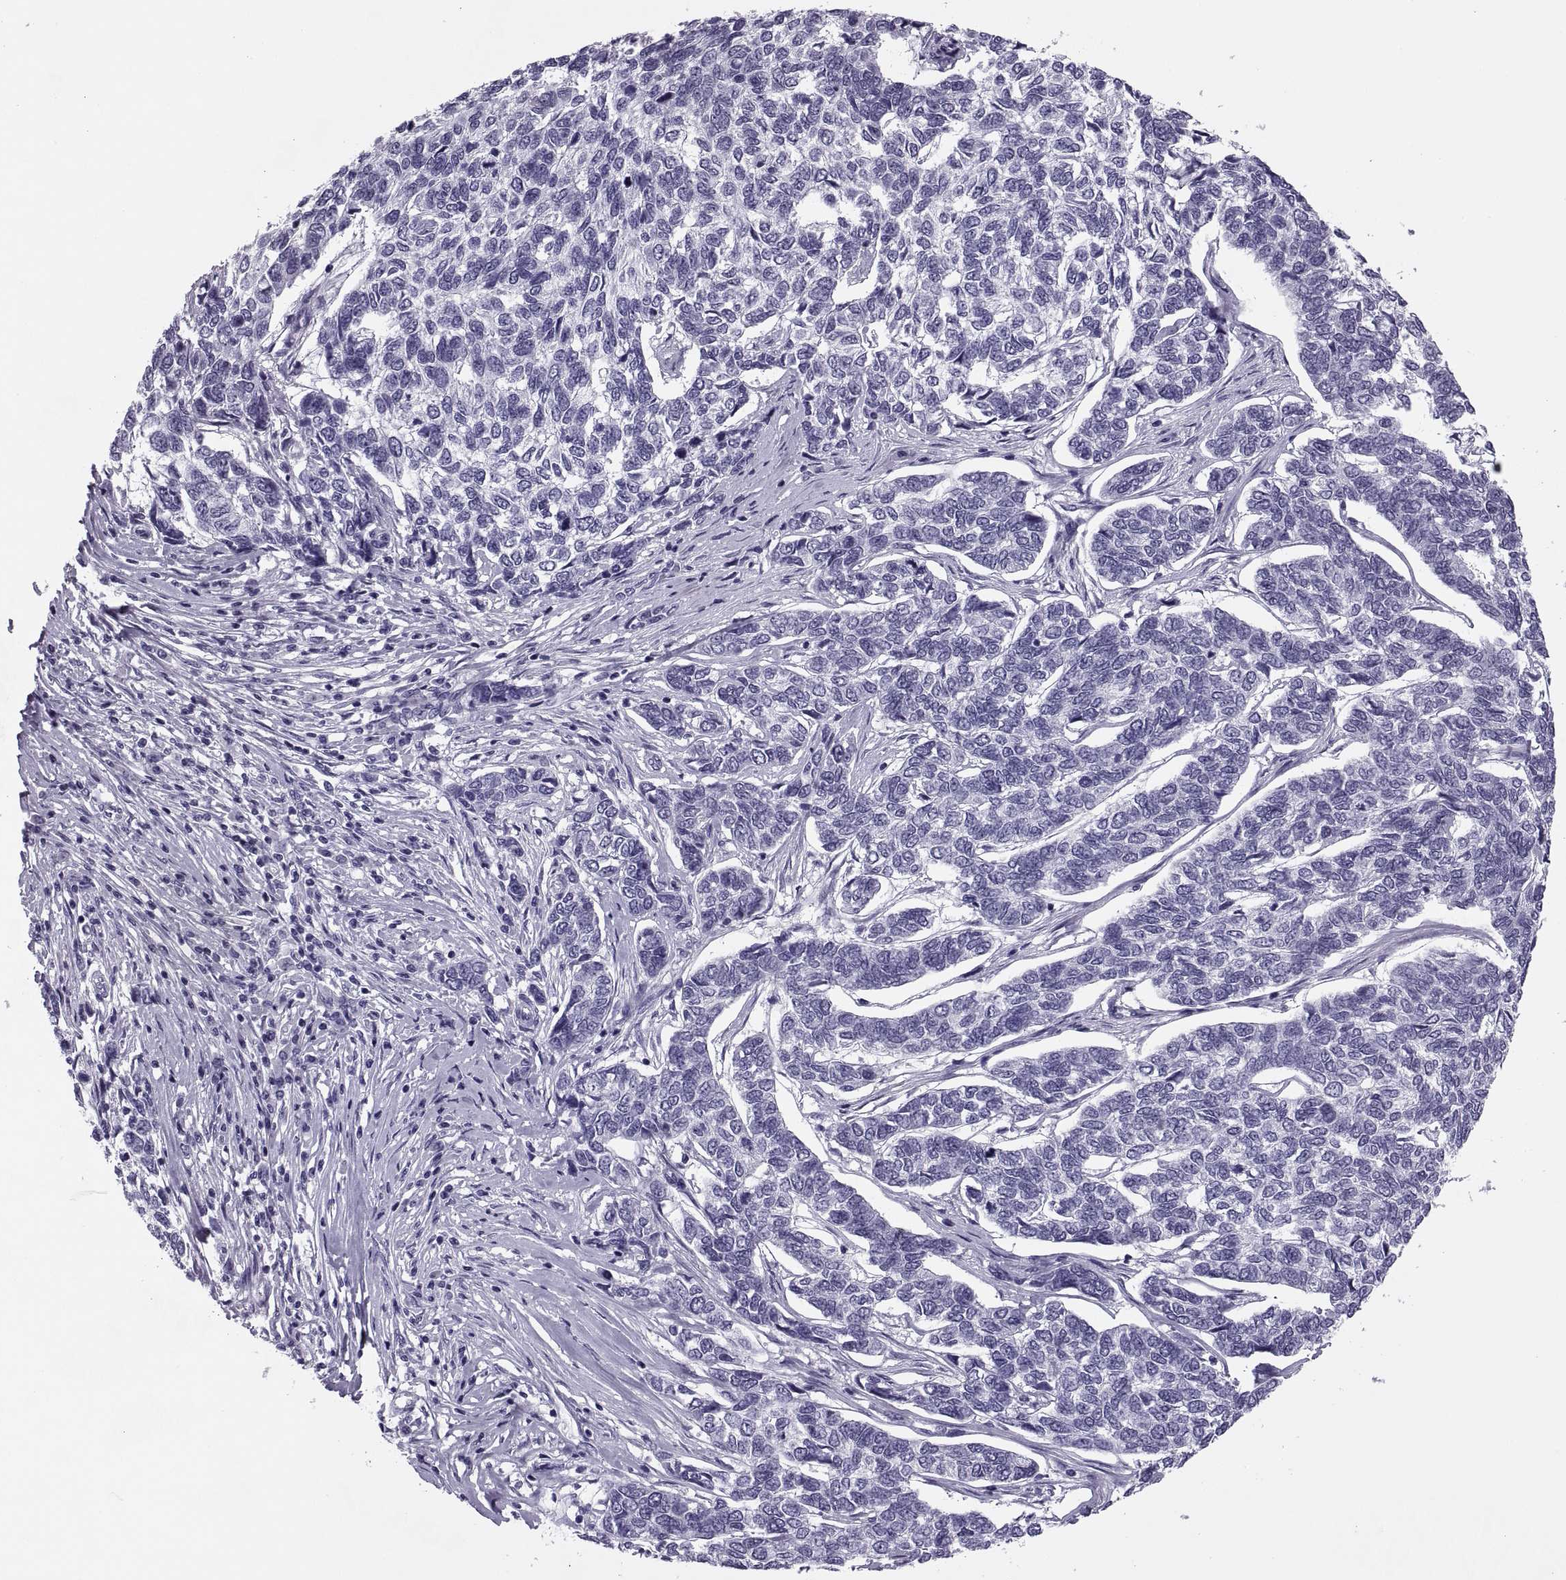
{"staining": {"intensity": "negative", "quantity": "none", "location": "none"}, "tissue": "skin cancer", "cell_type": "Tumor cells", "image_type": "cancer", "snomed": [{"axis": "morphology", "description": "Basal cell carcinoma"}, {"axis": "topography", "description": "Skin"}], "caption": "Tumor cells show no significant protein expression in skin cancer (basal cell carcinoma).", "gene": "SYNGR4", "patient": {"sex": "female", "age": 65}}